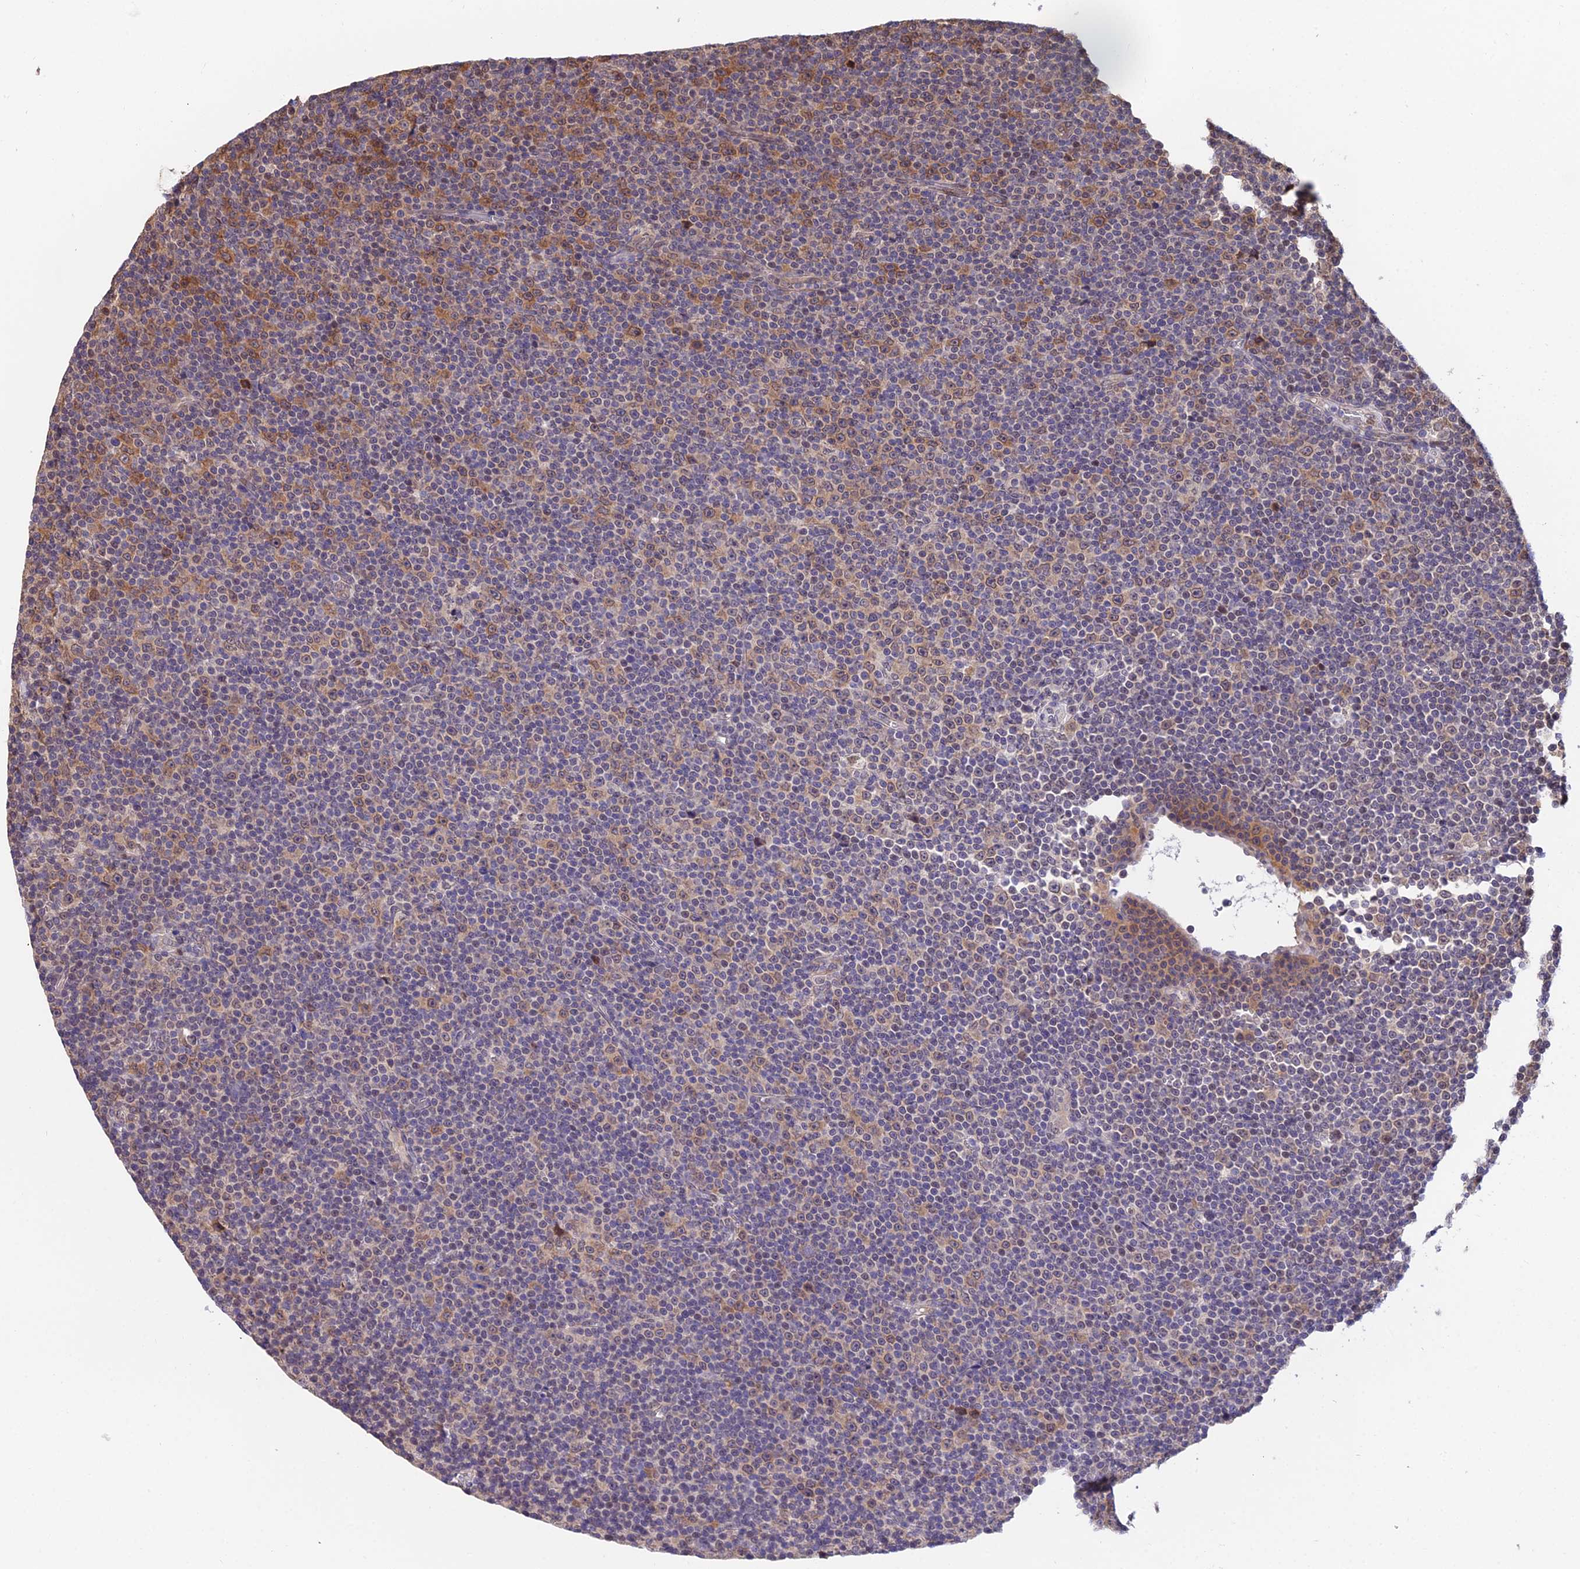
{"staining": {"intensity": "moderate", "quantity": "<25%", "location": "cytoplasmic/membranous"}, "tissue": "lymphoma", "cell_type": "Tumor cells", "image_type": "cancer", "snomed": [{"axis": "morphology", "description": "Malignant lymphoma, non-Hodgkin's type, Low grade"}, {"axis": "topography", "description": "Lymph node"}], "caption": "An image of low-grade malignant lymphoma, non-Hodgkin's type stained for a protein demonstrates moderate cytoplasmic/membranous brown staining in tumor cells. The protein of interest is shown in brown color, while the nuclei are stained blue.", "gene": "INPP4A", "patient": {"sex": "female", "age": 67}}